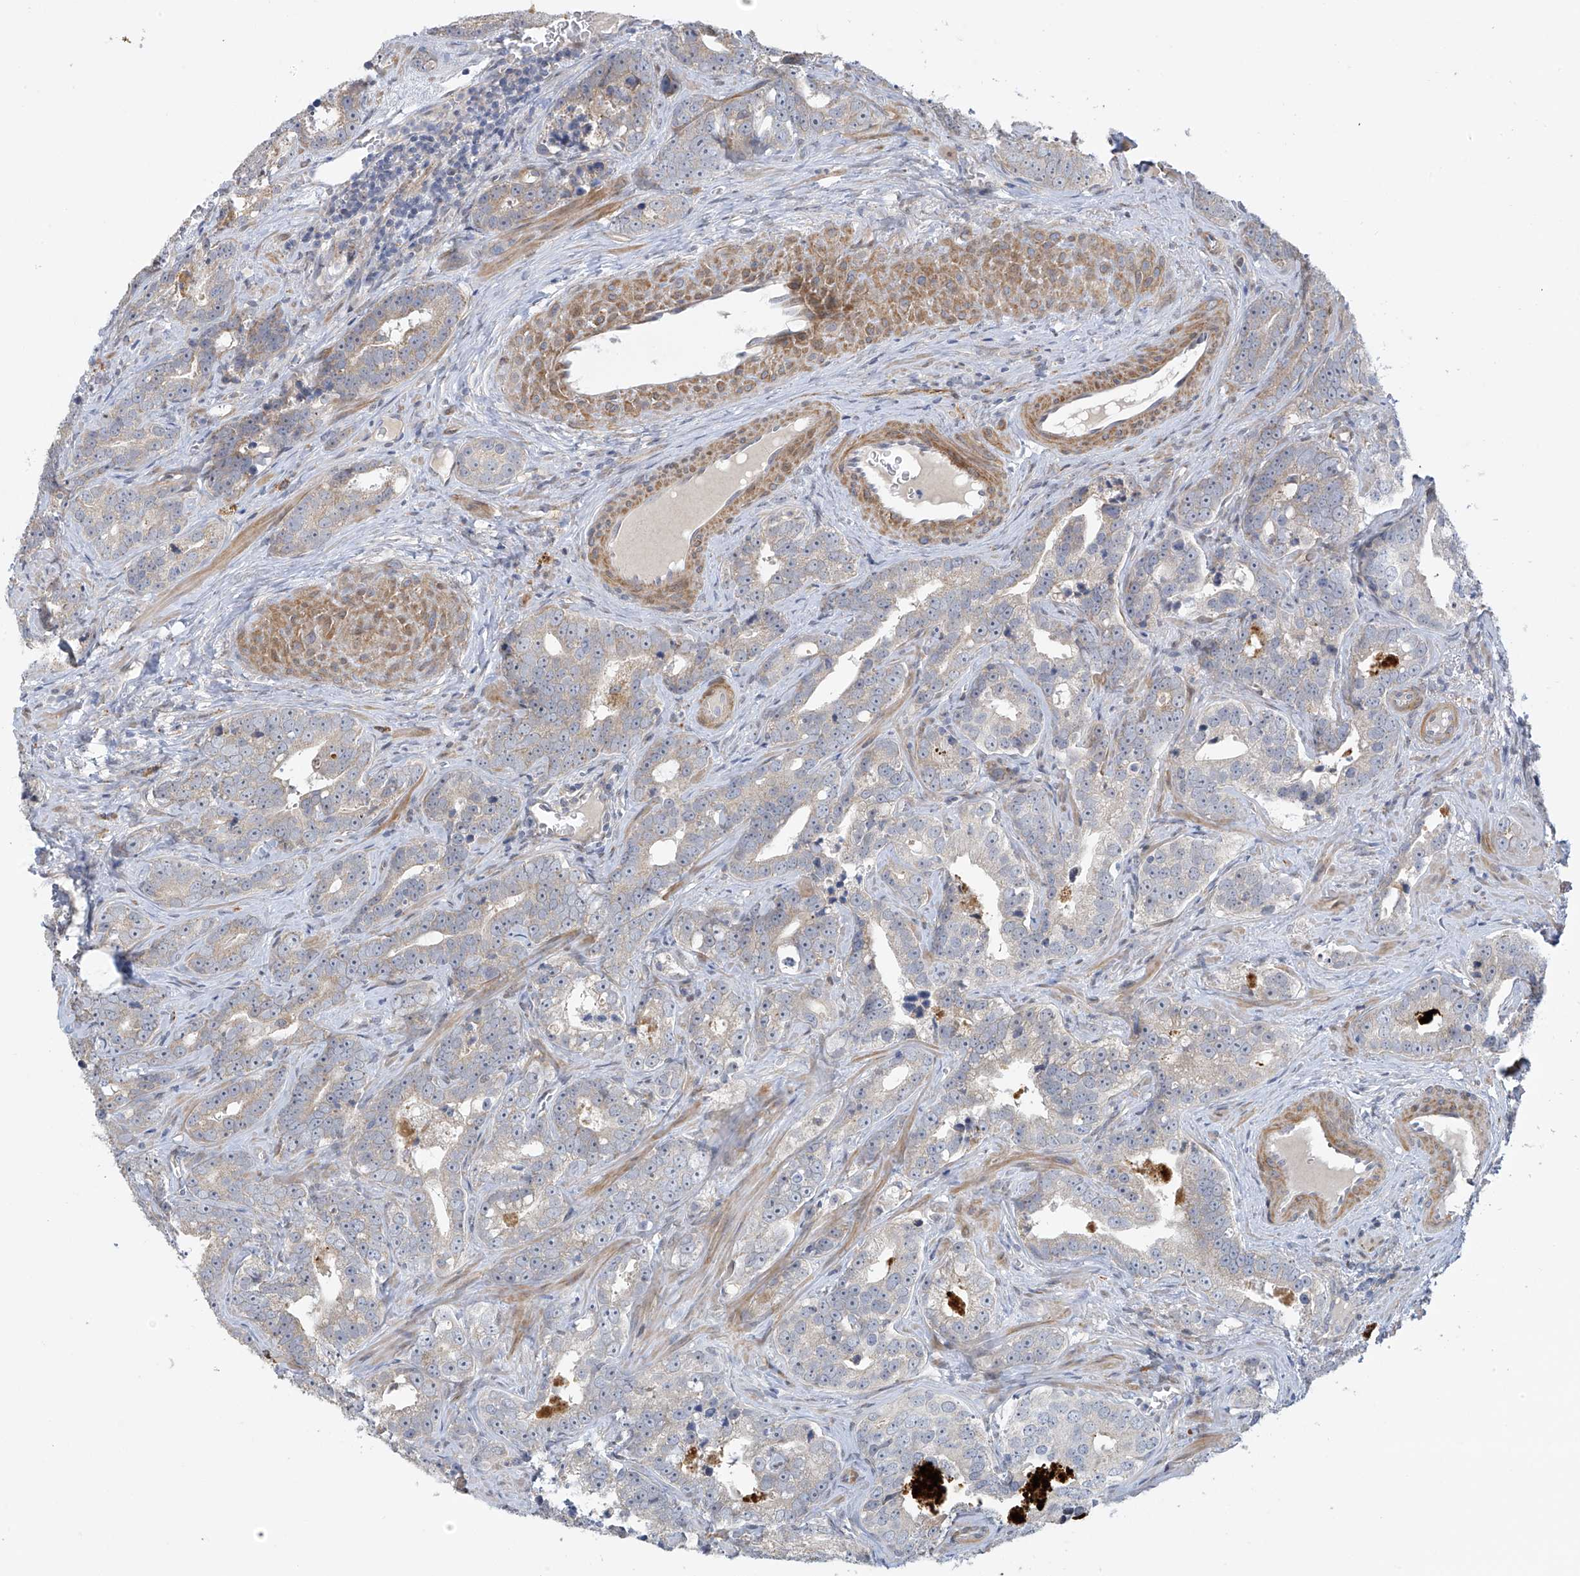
{"staining": {"intensity": "negative", "quantity": "none", "location": "none"}, "tissue": "prostate cancer", "cell_type": "Tumor cells", "image_type": "cancer", "snomed": [{"axis": "morphology", "description": "Adenocarcinoma, High grade"}, {"axis": "topography", "description": "Prostate"}], "caption": "Protein analysis of high-grade adenocarcinoma (prostate) shows no significant staining in tumor cells.", "gene": "ZNF641", "patient": {"sex": "male", "age": 62}}